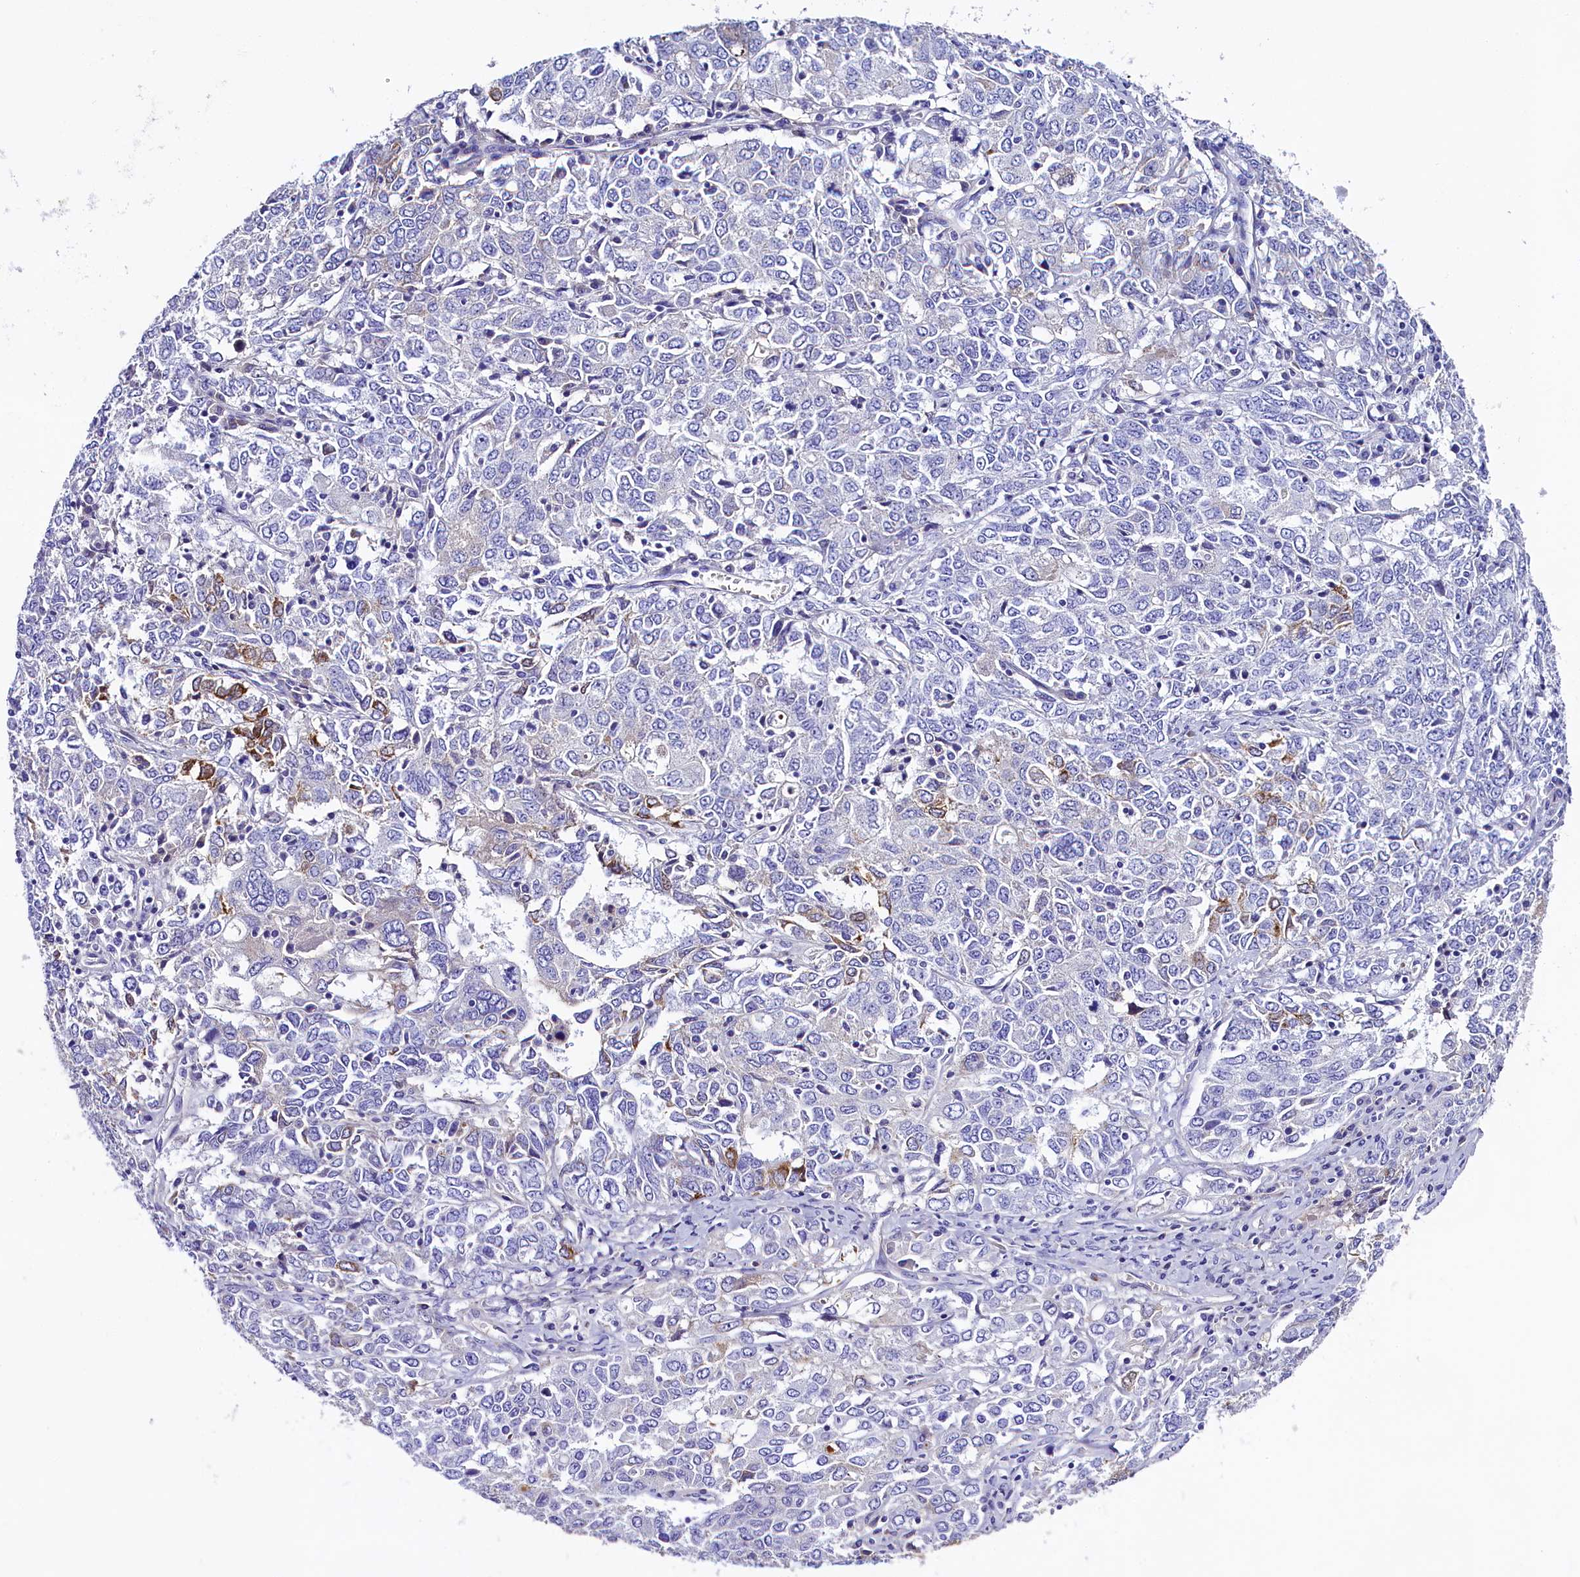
{"staining": {"intensity": "strong", "quantity": "<25%", "location": "cytoplasmic/membranous"}, "tissue": "ovarian cancer", "cell_type": "Tumor cells", "image_type": "cancer", "snomed": [{"axis": "morphology", "description": "Carcinoma, endometroid"}, {"axis": "topography", "description": "Ovary"}], "caption": "Protein staining of ovarian cancer (endometroid carcinoma) tissue demonstrates strong cytoplasmic/membranous staining in about <25% of tumor cells. (DAB IHC, brown staining for protein, blue staining for nuclei).", "gene": "SOD3", "patient": {"sex": "female", "age": 62}}